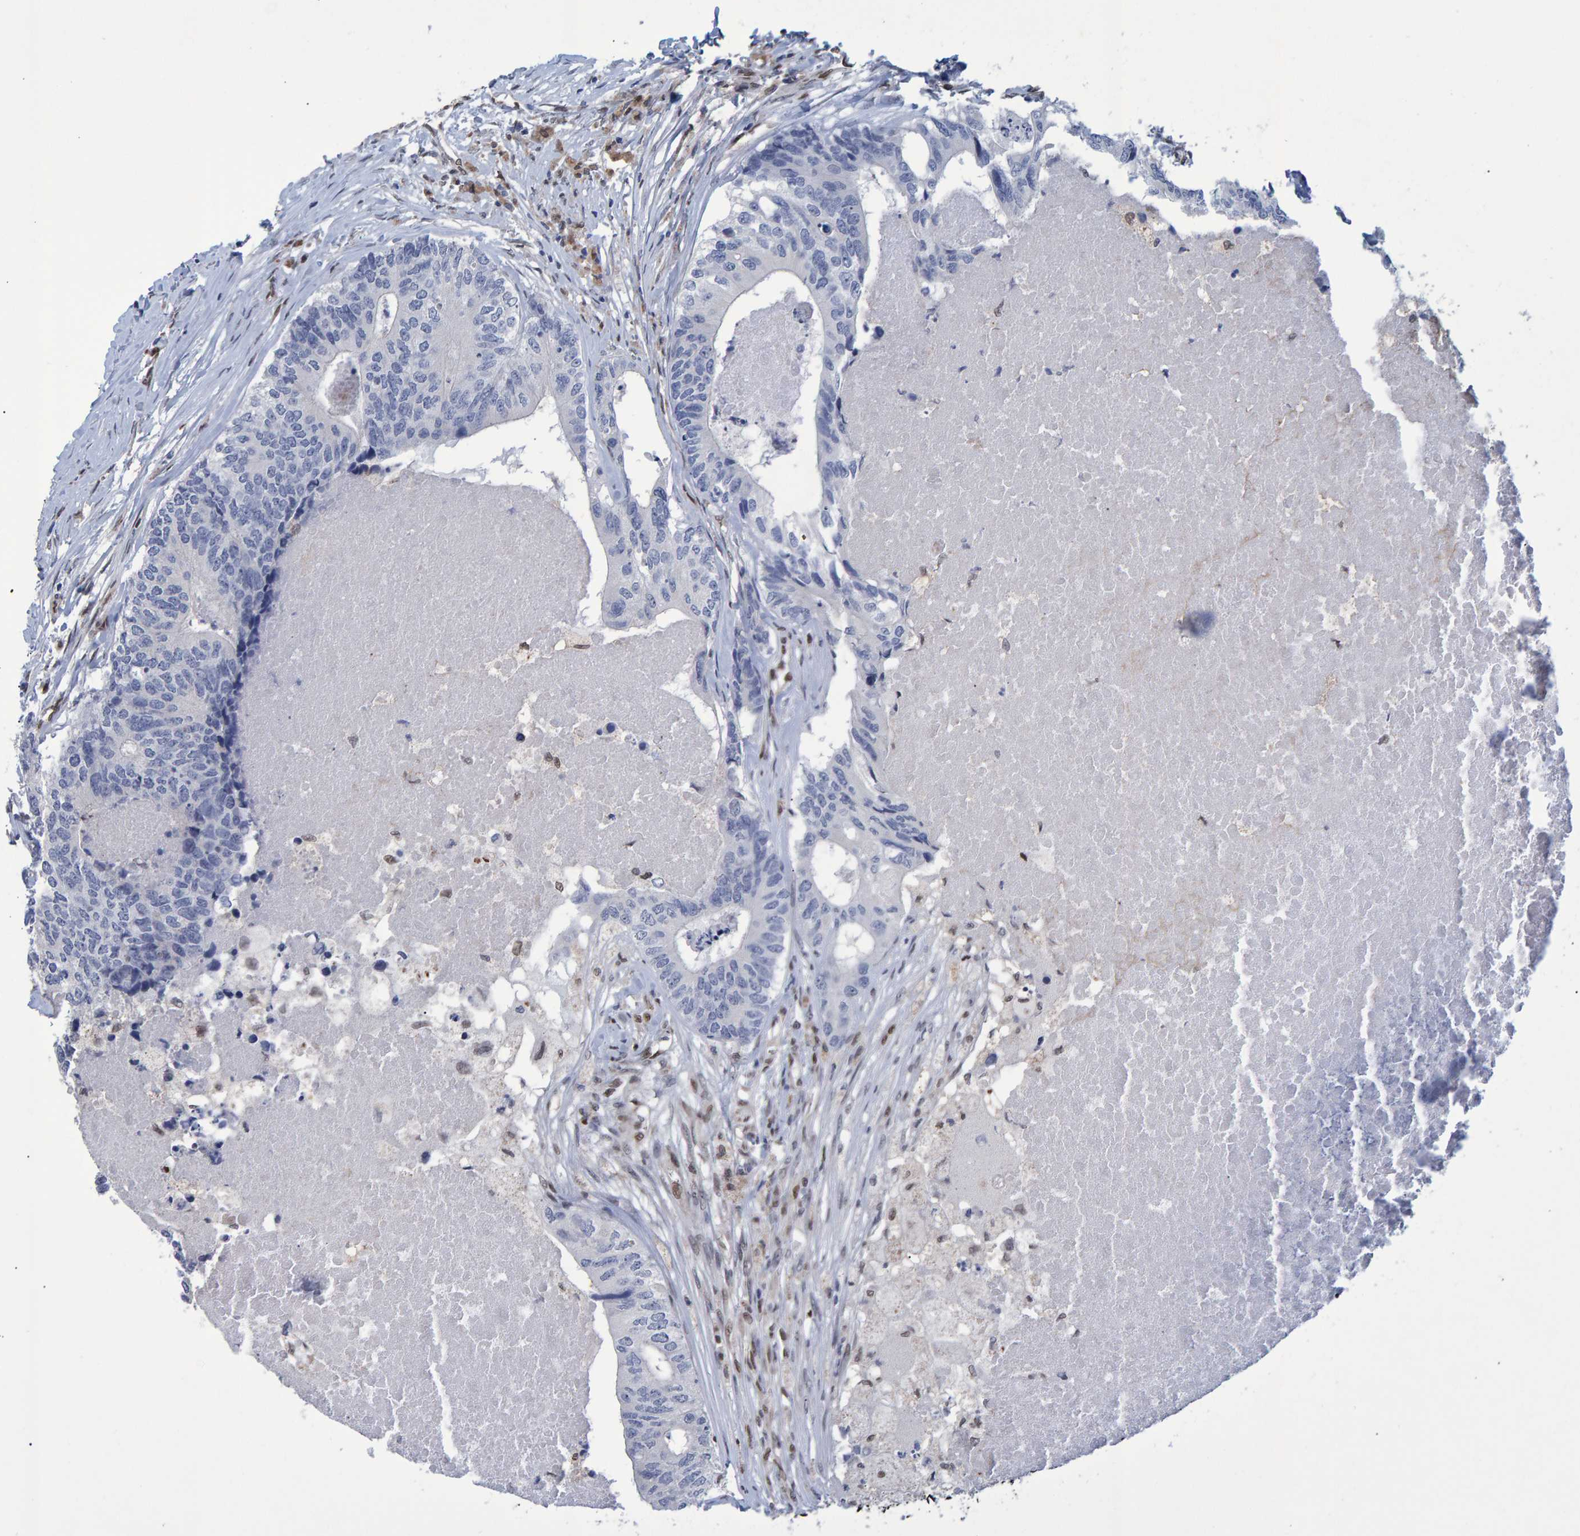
{"staining": {"intensity": "negative", "quantity": "none", "location": "none"}, "tissue": "colorectal cancer", "cell_type": "Tumor cells", "image_type": "cancer", "snomed": [{"axis": "morphology", "description": "Adenocarcinoma, NOS"}, {"axis": "topography", "description": "Colon"}], "caption": "Tumor cells show no significant staining in colorectal cancer. Nuclei are stained in blue.", "gene": "QKI", "patient": {"sex": "female", "age": 67}}